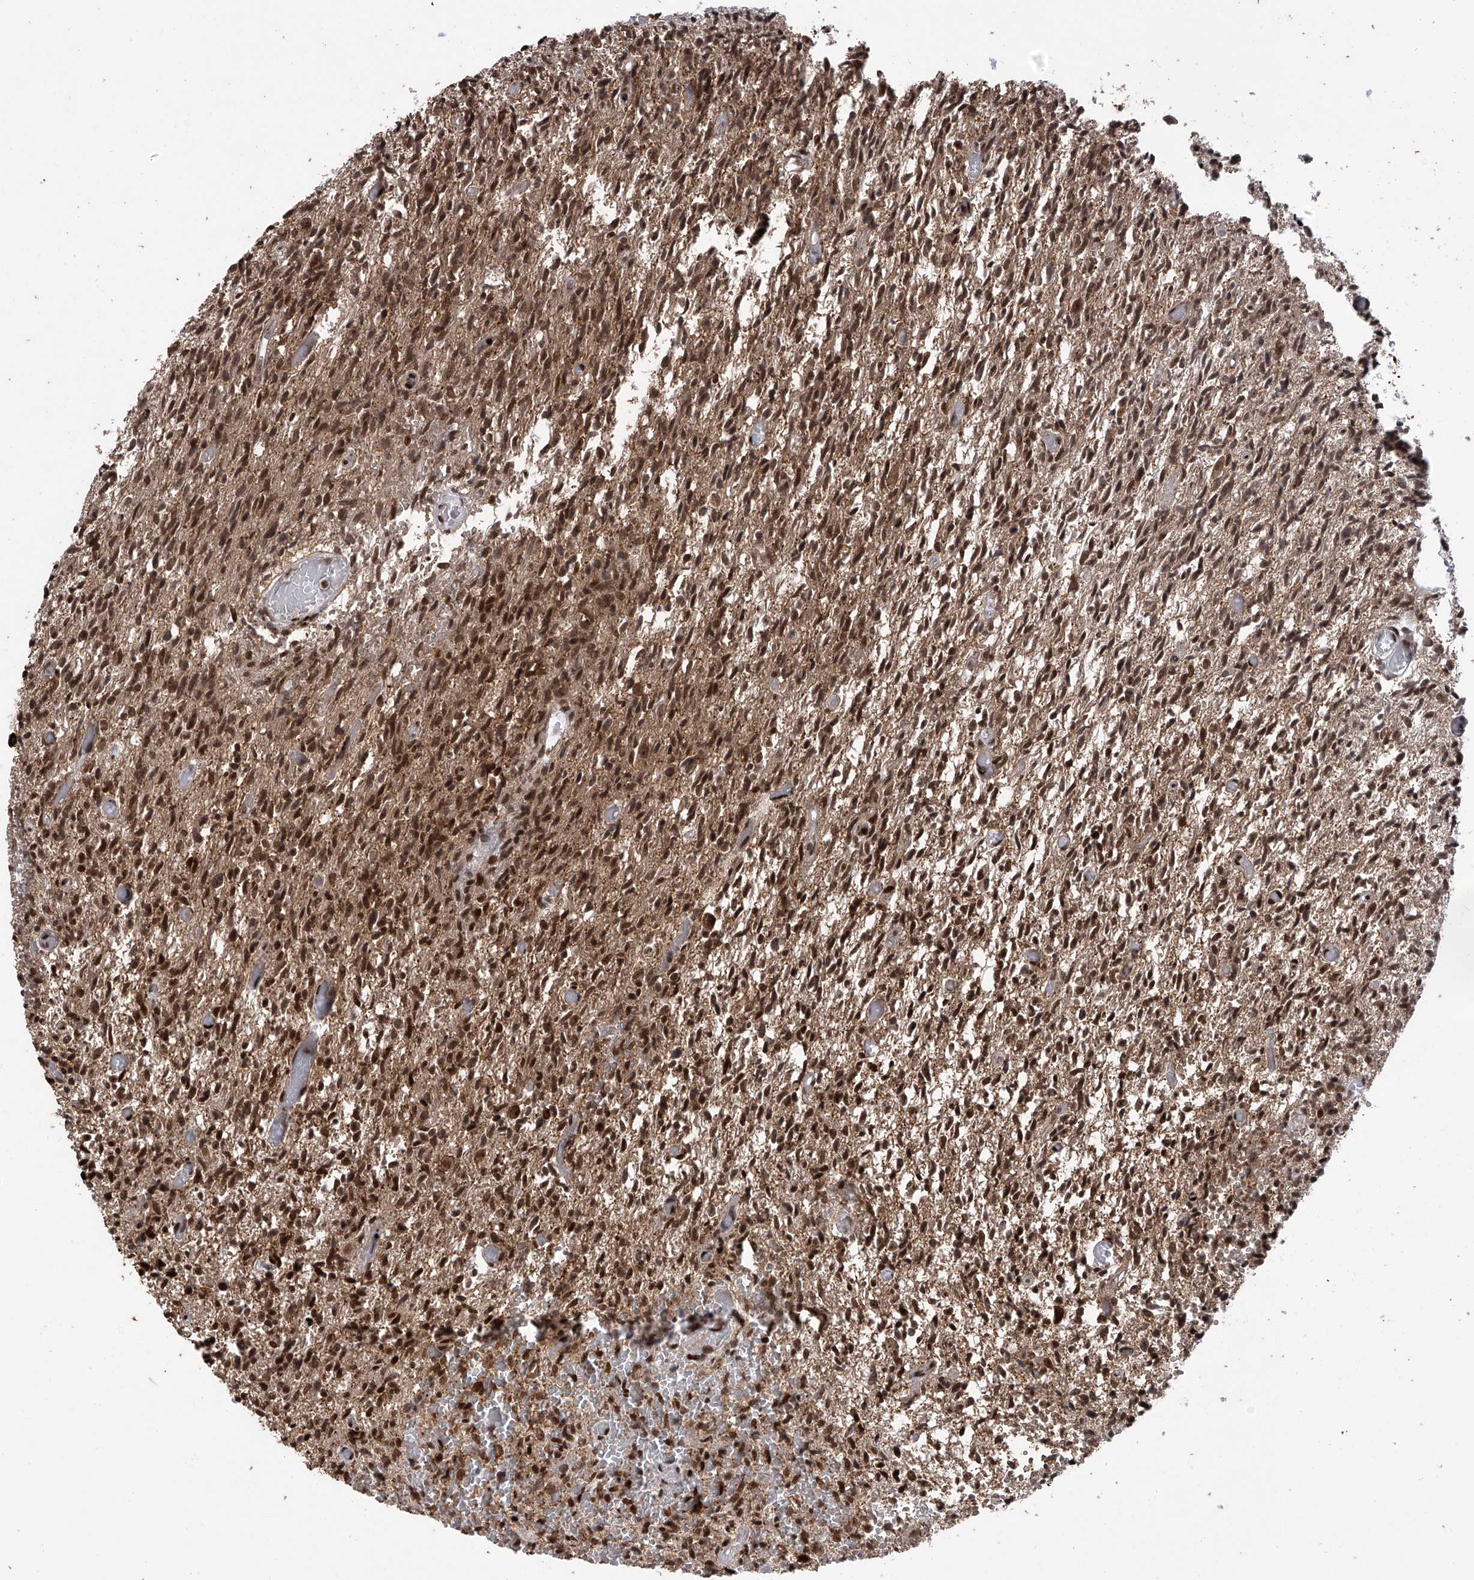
{"staining": {"intensity": "moderate", "quantity": ">75%", "location": "cytoplasmic/membranous,nuclear"}, "tissue": "glioma", "cell_type": "Tumor cells", "image_type": "cancer", "snomed": [{"axis": "morphology", "description": "Glioma, malignant, High grade"}, {"axis": "topography", "description": "Brain"}], "caption": "Human high-grade glioma (malignant) stained with a brown dye exhibits moderate cytoplasmic/membranous and nuclear positive positivity in approximately >75% of tumor cells.", "gene": "PAK1IP1", "patient": {"sex": "female", "age": 57}}